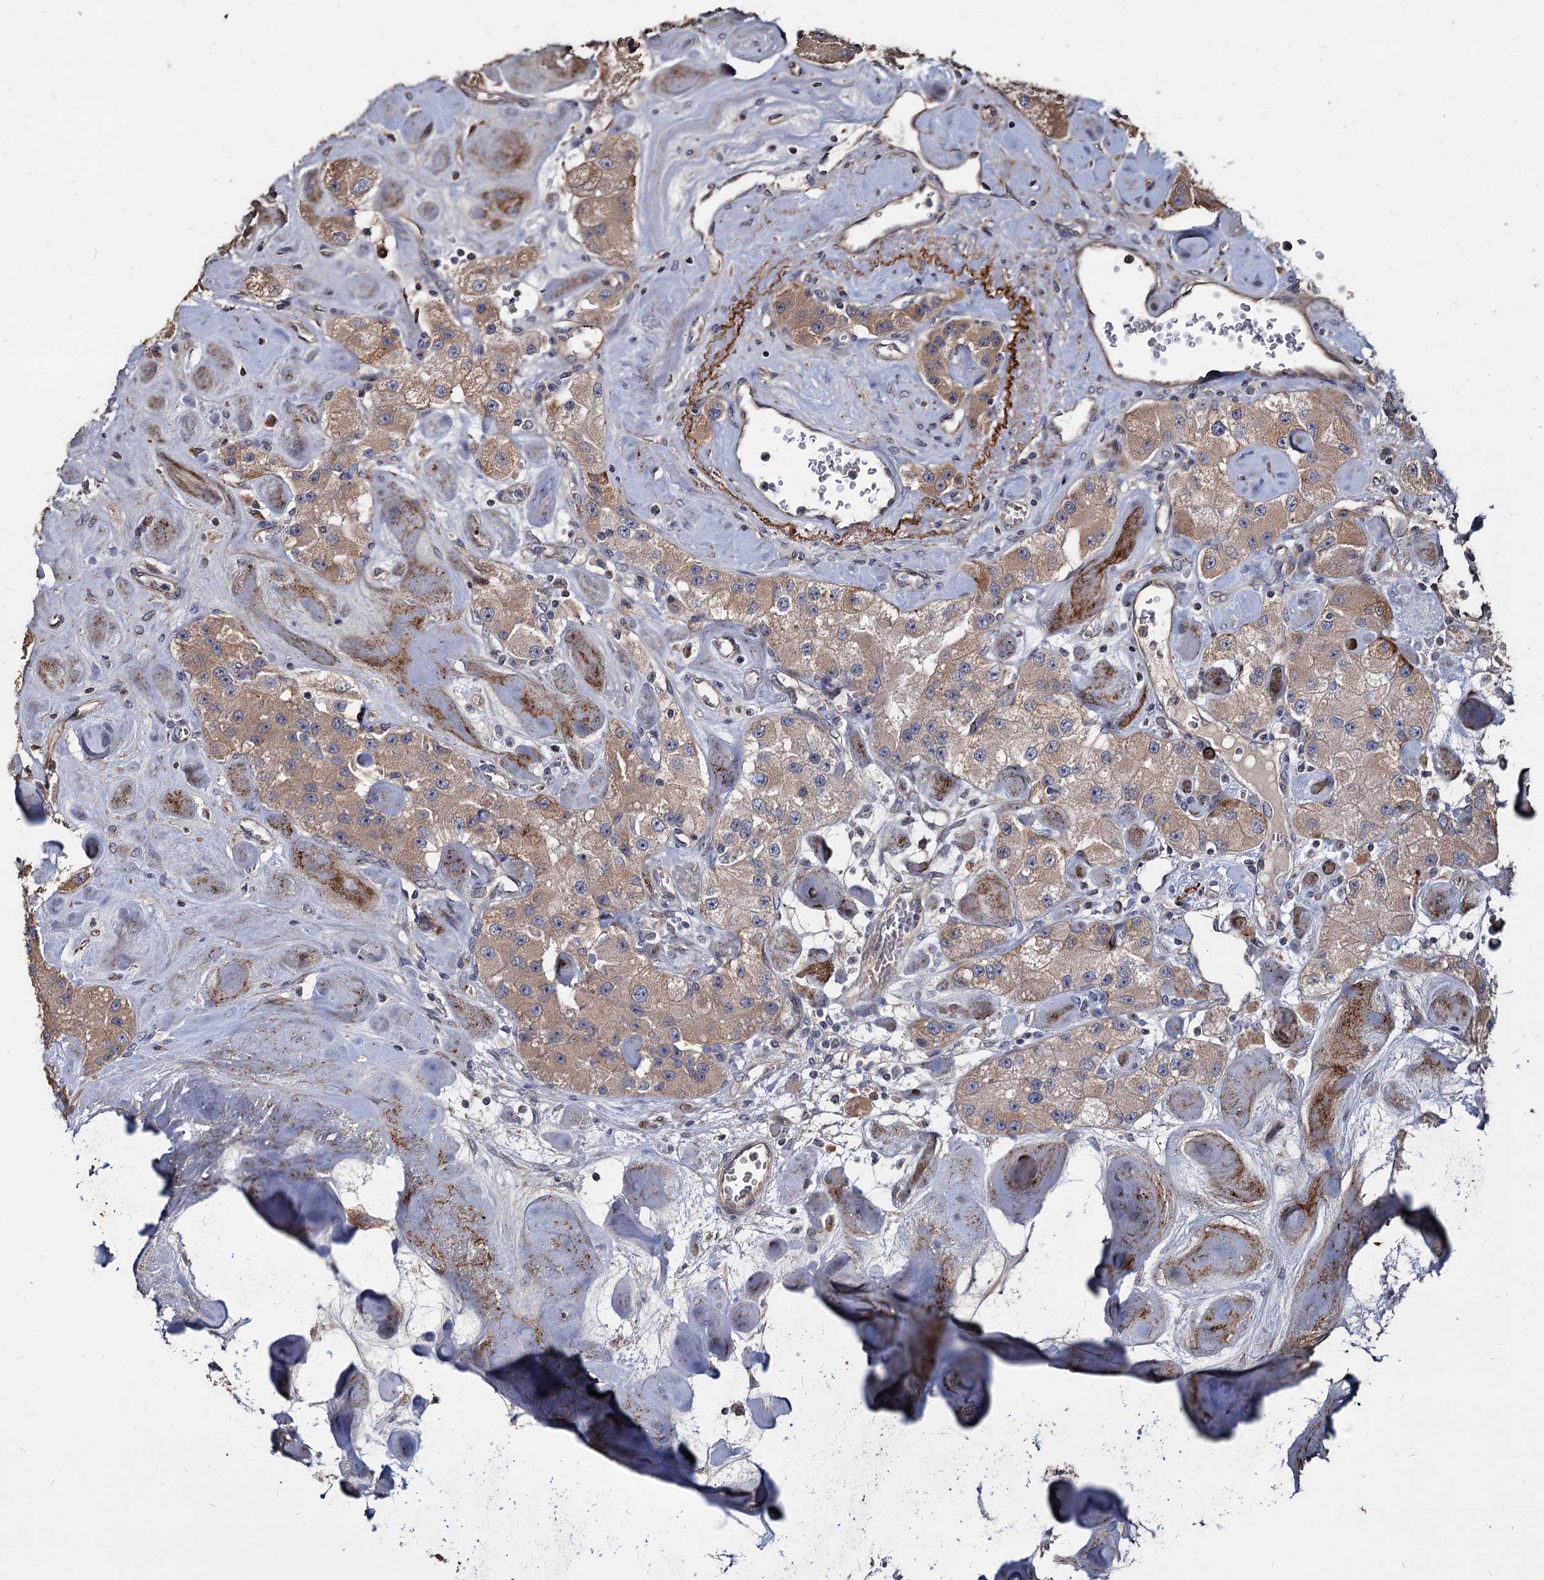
{"staining": {"intensity": "weak", "quantity": ">75%", "location": "cytoplasmic/membranous"}, "tissue": "carcinoid", "cell_type": "Tumor cells", "image_type": "cancer", "snomed": [{"axis": "morphology", "description": "Carcinoid, malignant, NOS"}, {"axis": "topography", "description": "Pancreas"}], "caption": "Approximately >75% of tumor cells in human carcinoid exhibit weak cytoplasmic/membranous protein expression as visualized by brown immunohistochemical staining.", "gene": "DEPDC4", "patient": {"sex": "male", "age": 41}}